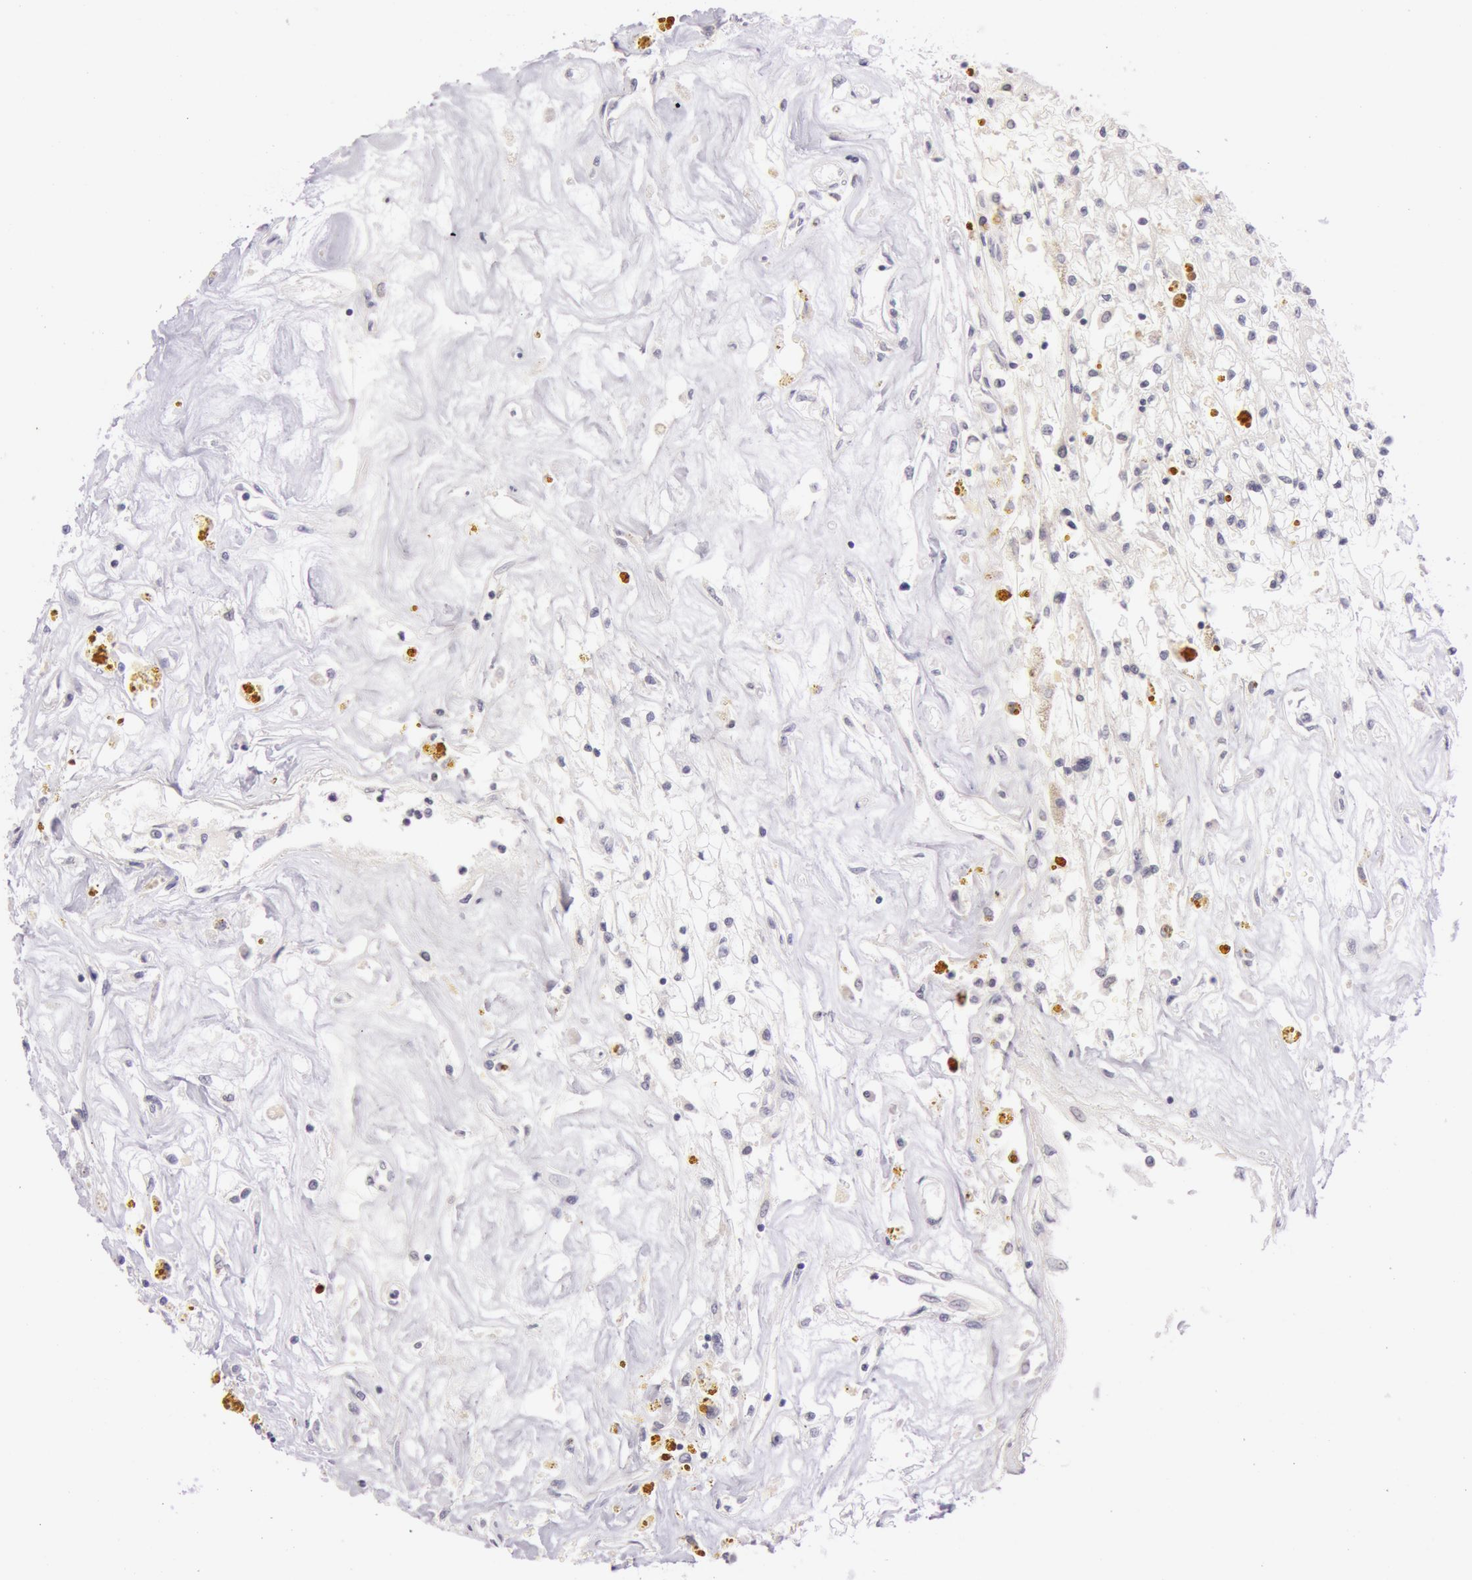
{"staining": {"intensity": "negative", "quantity": "none", "location": "none"}, "tissue": "renal cancer", "cell_type": "Tumor cells", "image_type": "cancer", "snomed": [{"axis": "morphology", "description": "Adenocarcinoma, NOS"}, {"axis": "topography", "description": "Kidney"}], "caption": "A high-resolution photomicrograph shows immunohistochemistry (IHC) staining of renal adenocarcinoma, which exhibits no significant staining in tumor cells.", "gene": "RBMY1F", "patient": {"sex": "male", "age": 78}}